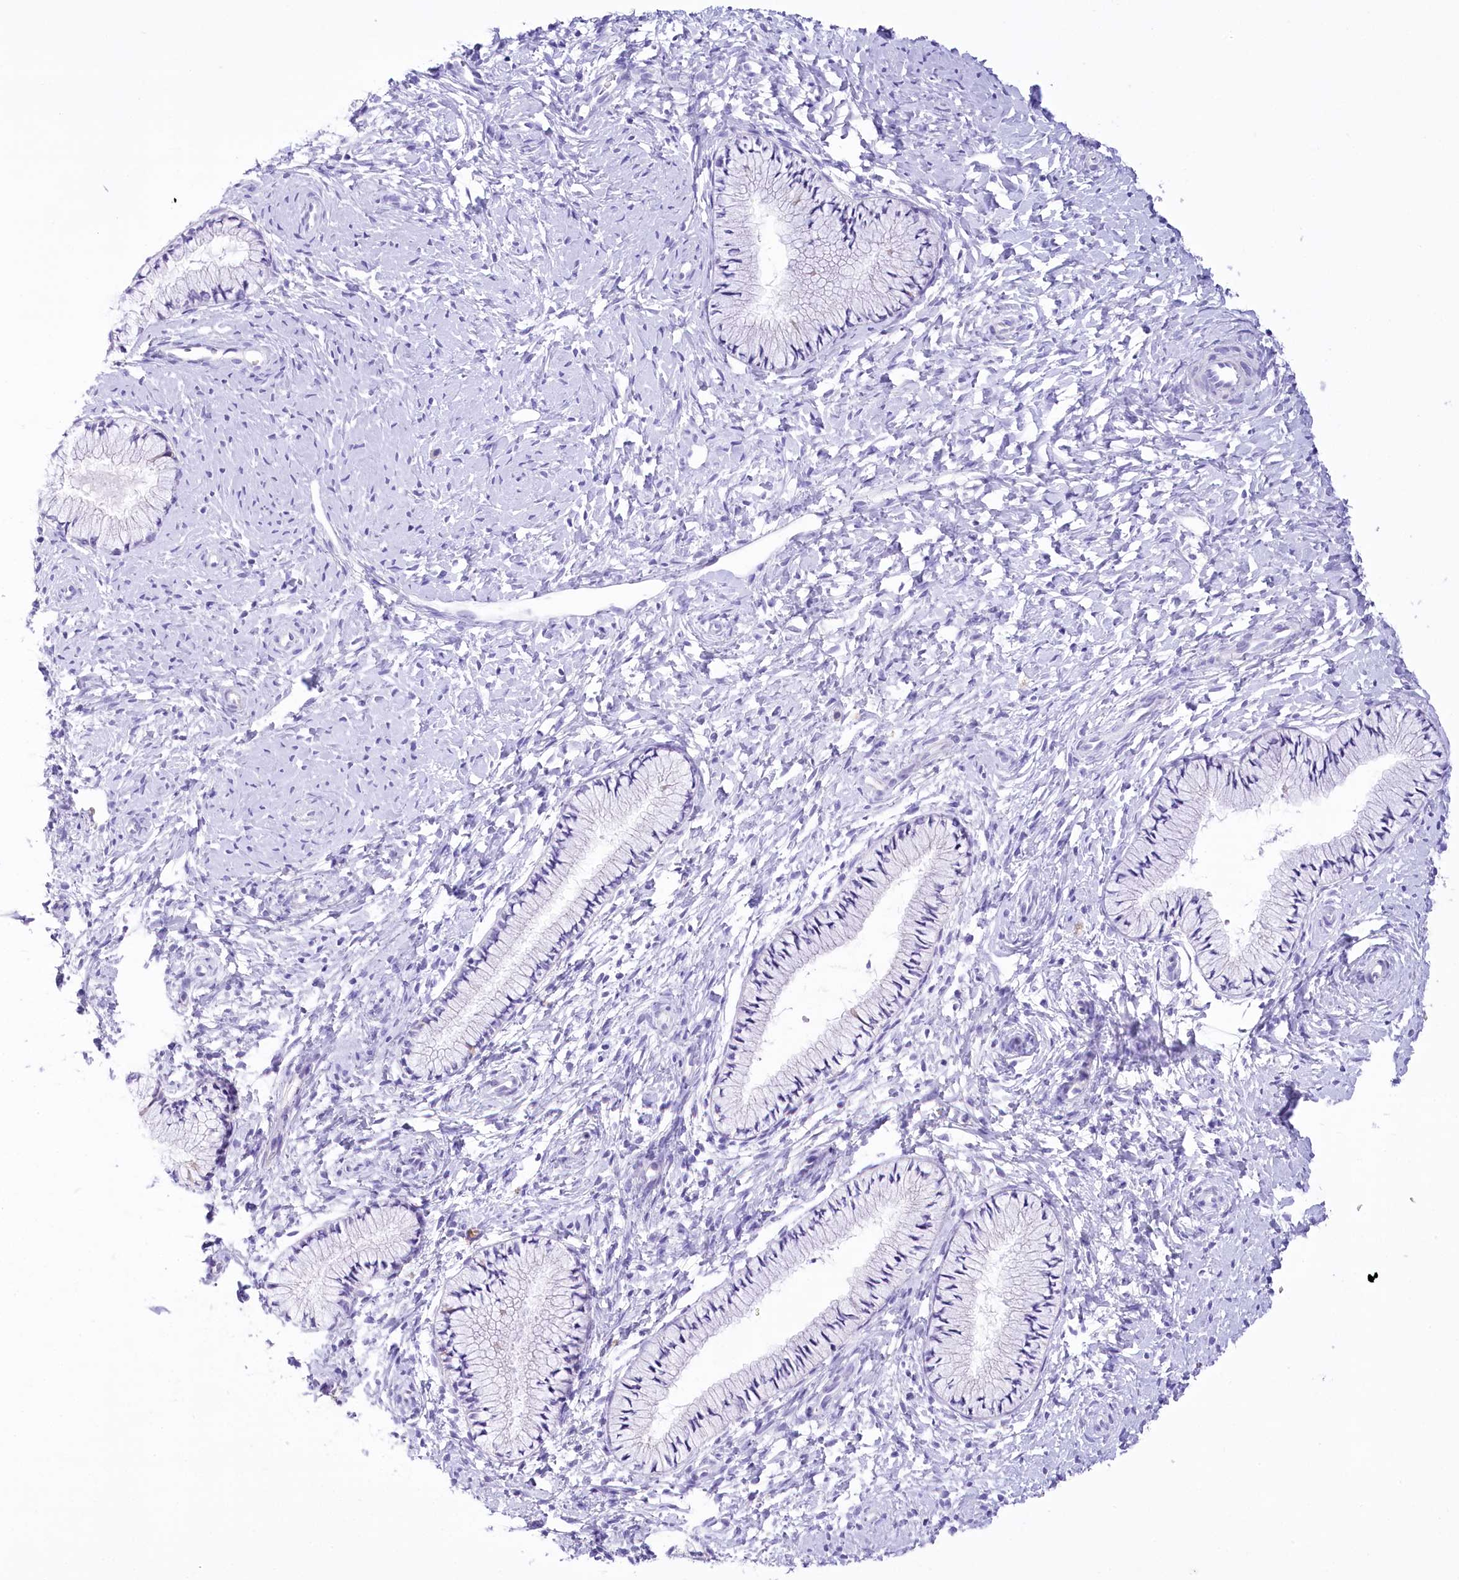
{"staining": {"intensity": "negative", "quantity": "none", "location": "none"}, "tissue": "cervix", "cell_type": "Glandular cells", "image_type": "normal", "snomed": [{"axis": "morphology", "description": "Normal tissue, NOS"}, {"axis": "topography", "description": "Cervix"}], "caption": "Glandular cells are negative for protein expression in unremarkable human cervix.", "gene": "PBLD", "patient": {"sex": "female", "age": 33}}